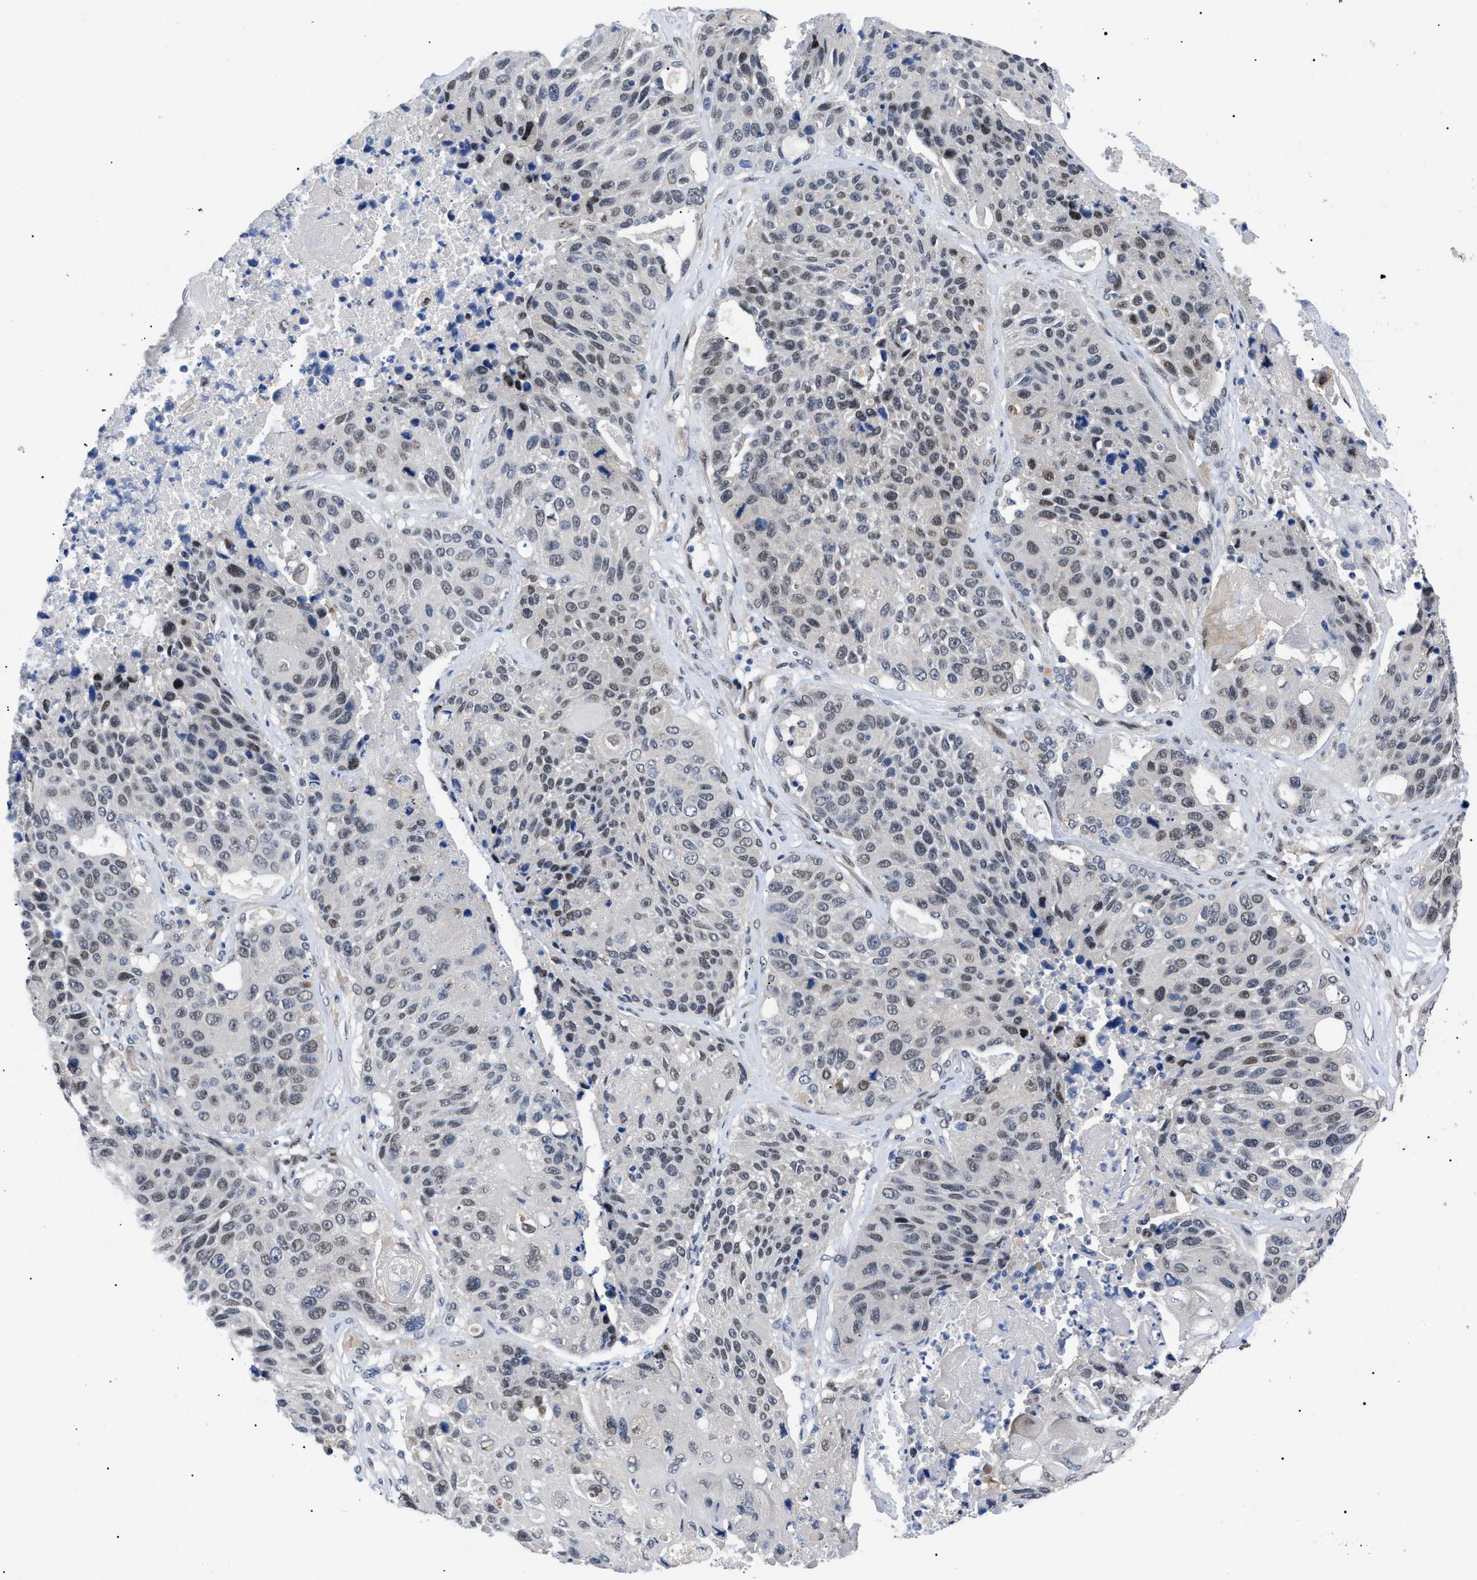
{"staining": {"intensity": "weak", "quantity": ">75%", "location": "nuclear"}, "tissue": "lung cancer", "cell_type": "Tumor cells", "image_type": "cancer", "snomed": [{"axis": "morphology", "description": "Squamous cell carcinoma, NOS"}, {"axis": "topography", "description": "Lung"}], "caption": "A low amount of weak nuclear positivity is identified in approximately >75% of tumor cells in lung cancer (squamous cell carcinoma) tissue. (Stains: DAB (3,3'-diaminobenzidine) in brown, nuclei in blue, Microscopy: brightfield microscopy at high magnification).", "gene": "GARRE1", "patient": {"sex": "male", "age": 61}}